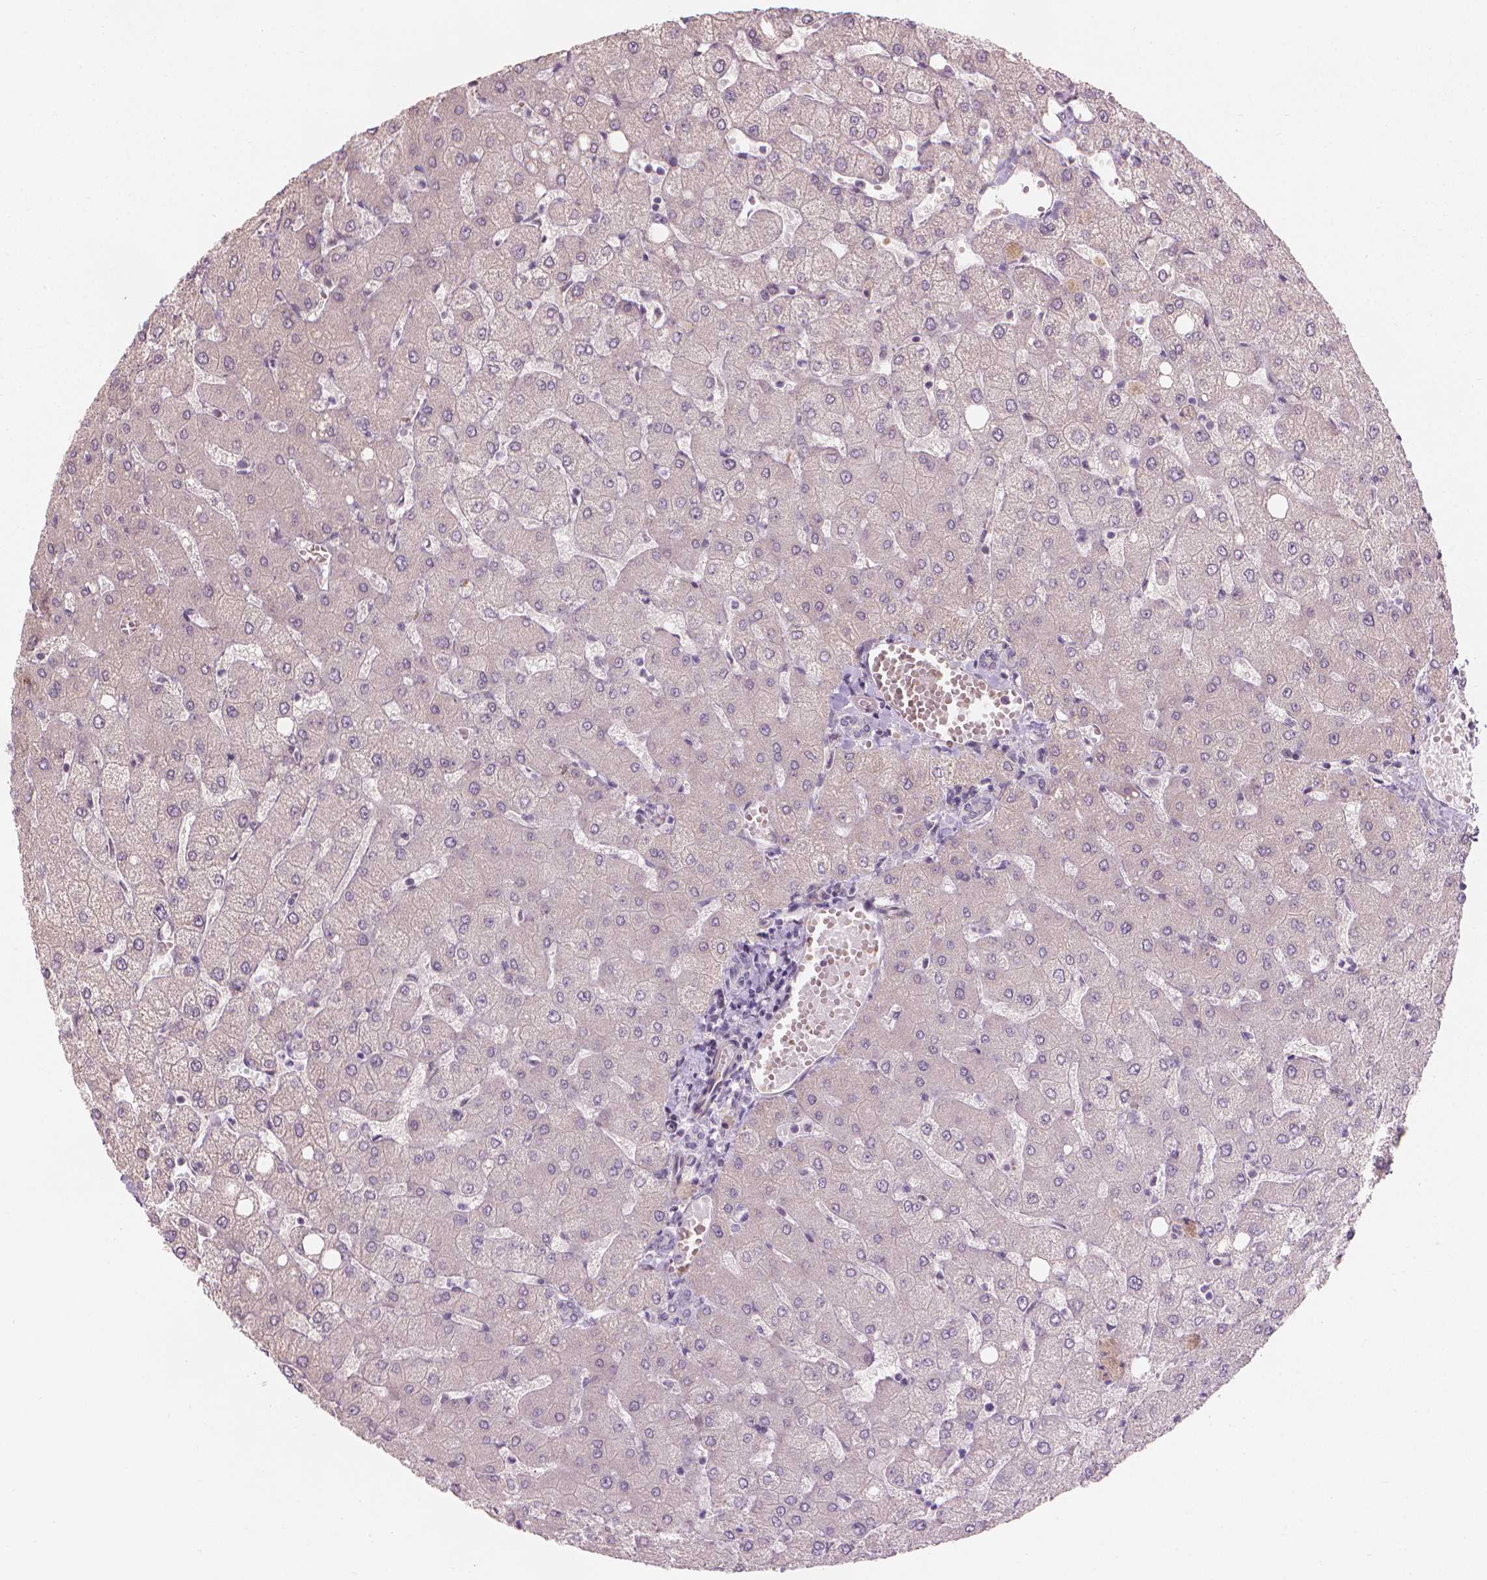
{"staining": {"intensity": "negative", "quantity": "none", "location": "none"}, "tissue": "liver", "cell_type": "Cholangiocytes", "image_type": "normal", "snomed": [{"axis": "morphology", "description": "Normal tissue, NOS"}, {"axis": "topography", "description": "Liver"}], "caption": "Liver was stained to show a protein in brown. There is no significant positivity in cholangiocytes. Brightfield microscopy of immunohistochemistry stained with DAB (brown) and hematoxylin (blue), captured at high magnification.", "gene": "IFFO1", "patient": {"sex": "female", "age": 54}}